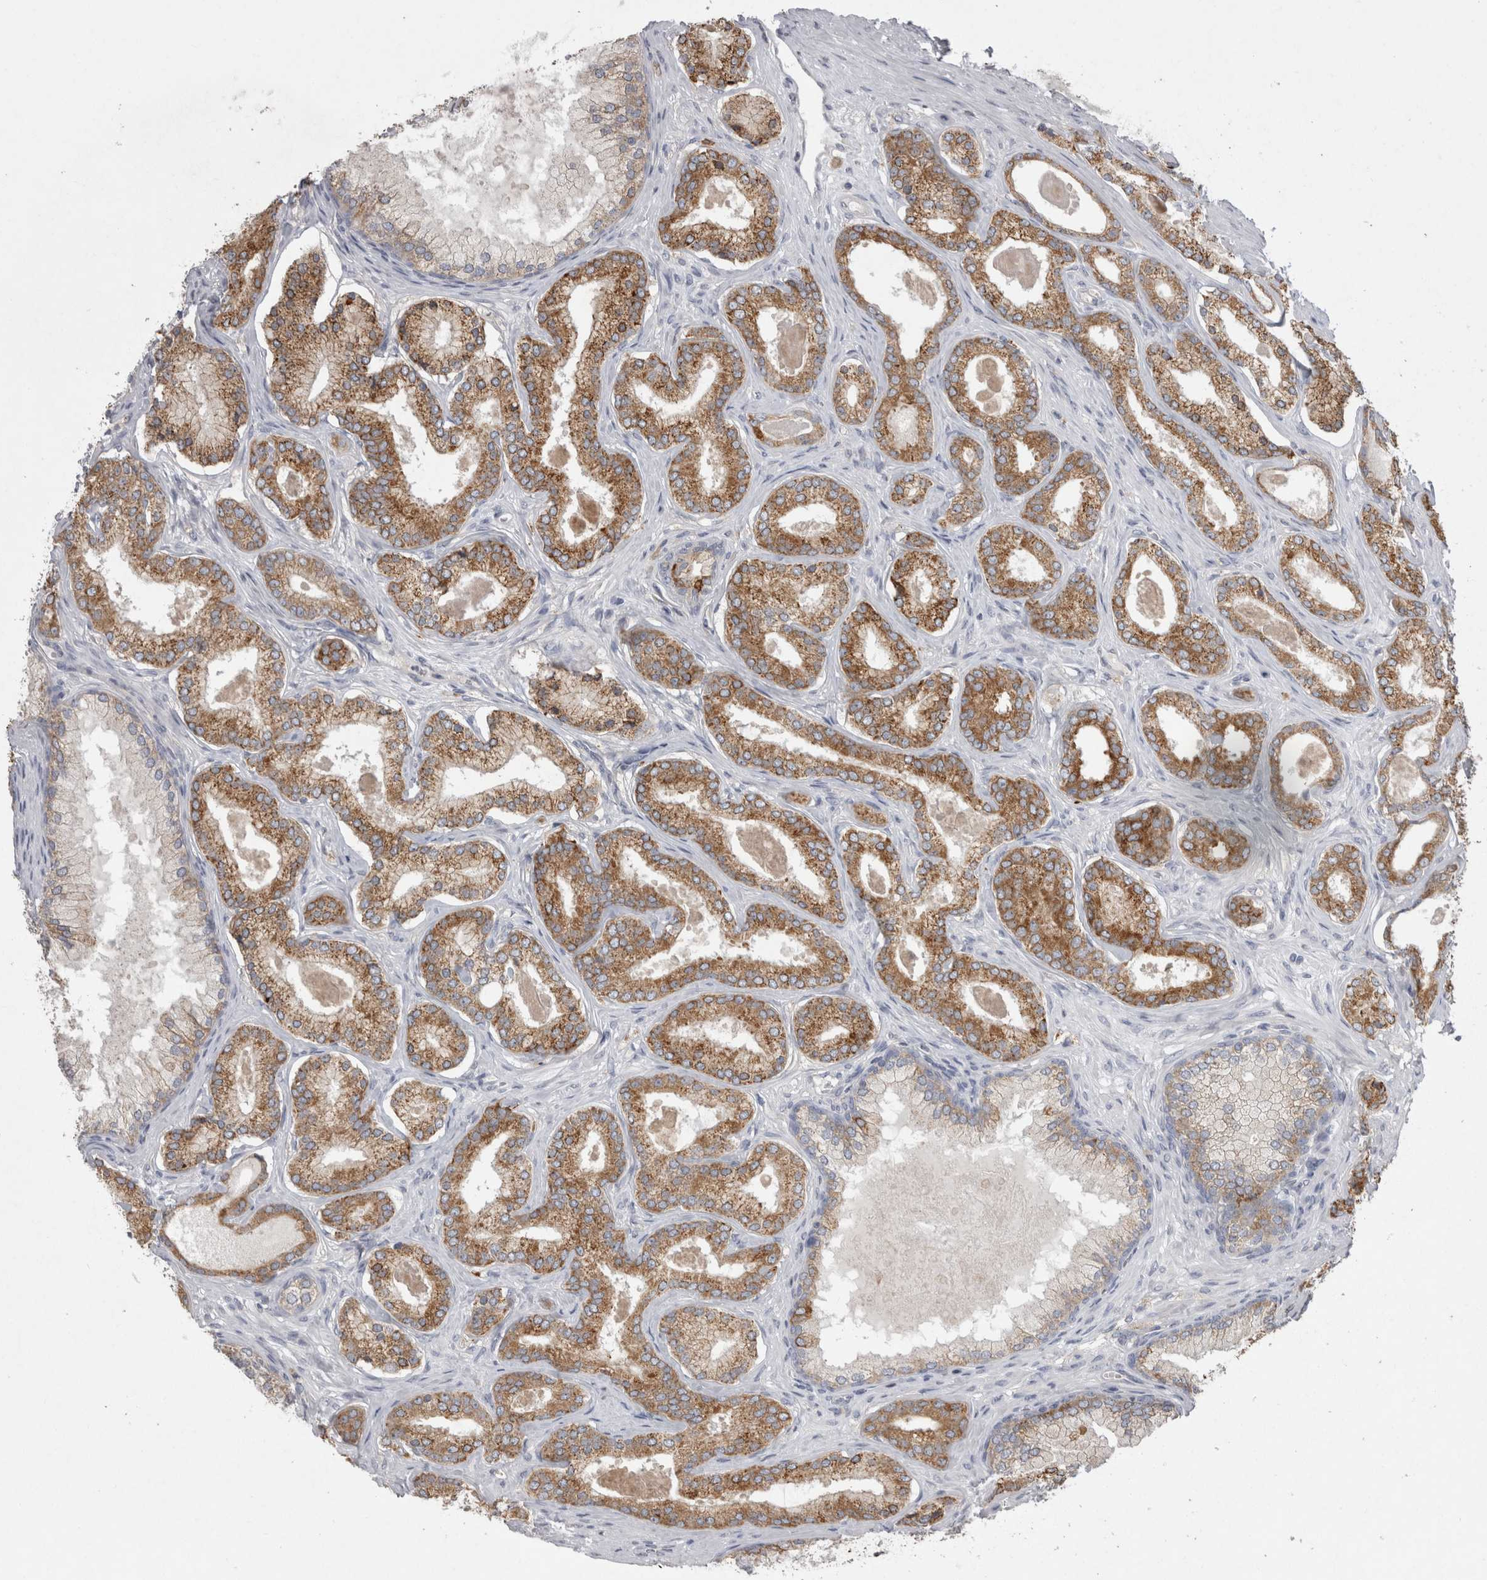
{"staining": {"intensity": "strong", "quantity": ">75%", "location": "cytoplasmic/membranous"}, "tissue": "prostate cancer", "cell_type": "Tumor cells", "image_type": "cancer", "snomed": [{"axis": "morphology", "description": "Adenocarcinoma, Low grade"}, {"axis": "topography", "description": "Prostate"}], "caption": "Tumor cells display high levels of strong cytoplasmic/membranous positivity in approximately >75% of cells in human prostate cancer.", "gene": "LRRC40", "patient": {"sex": "male", "age": 70}}